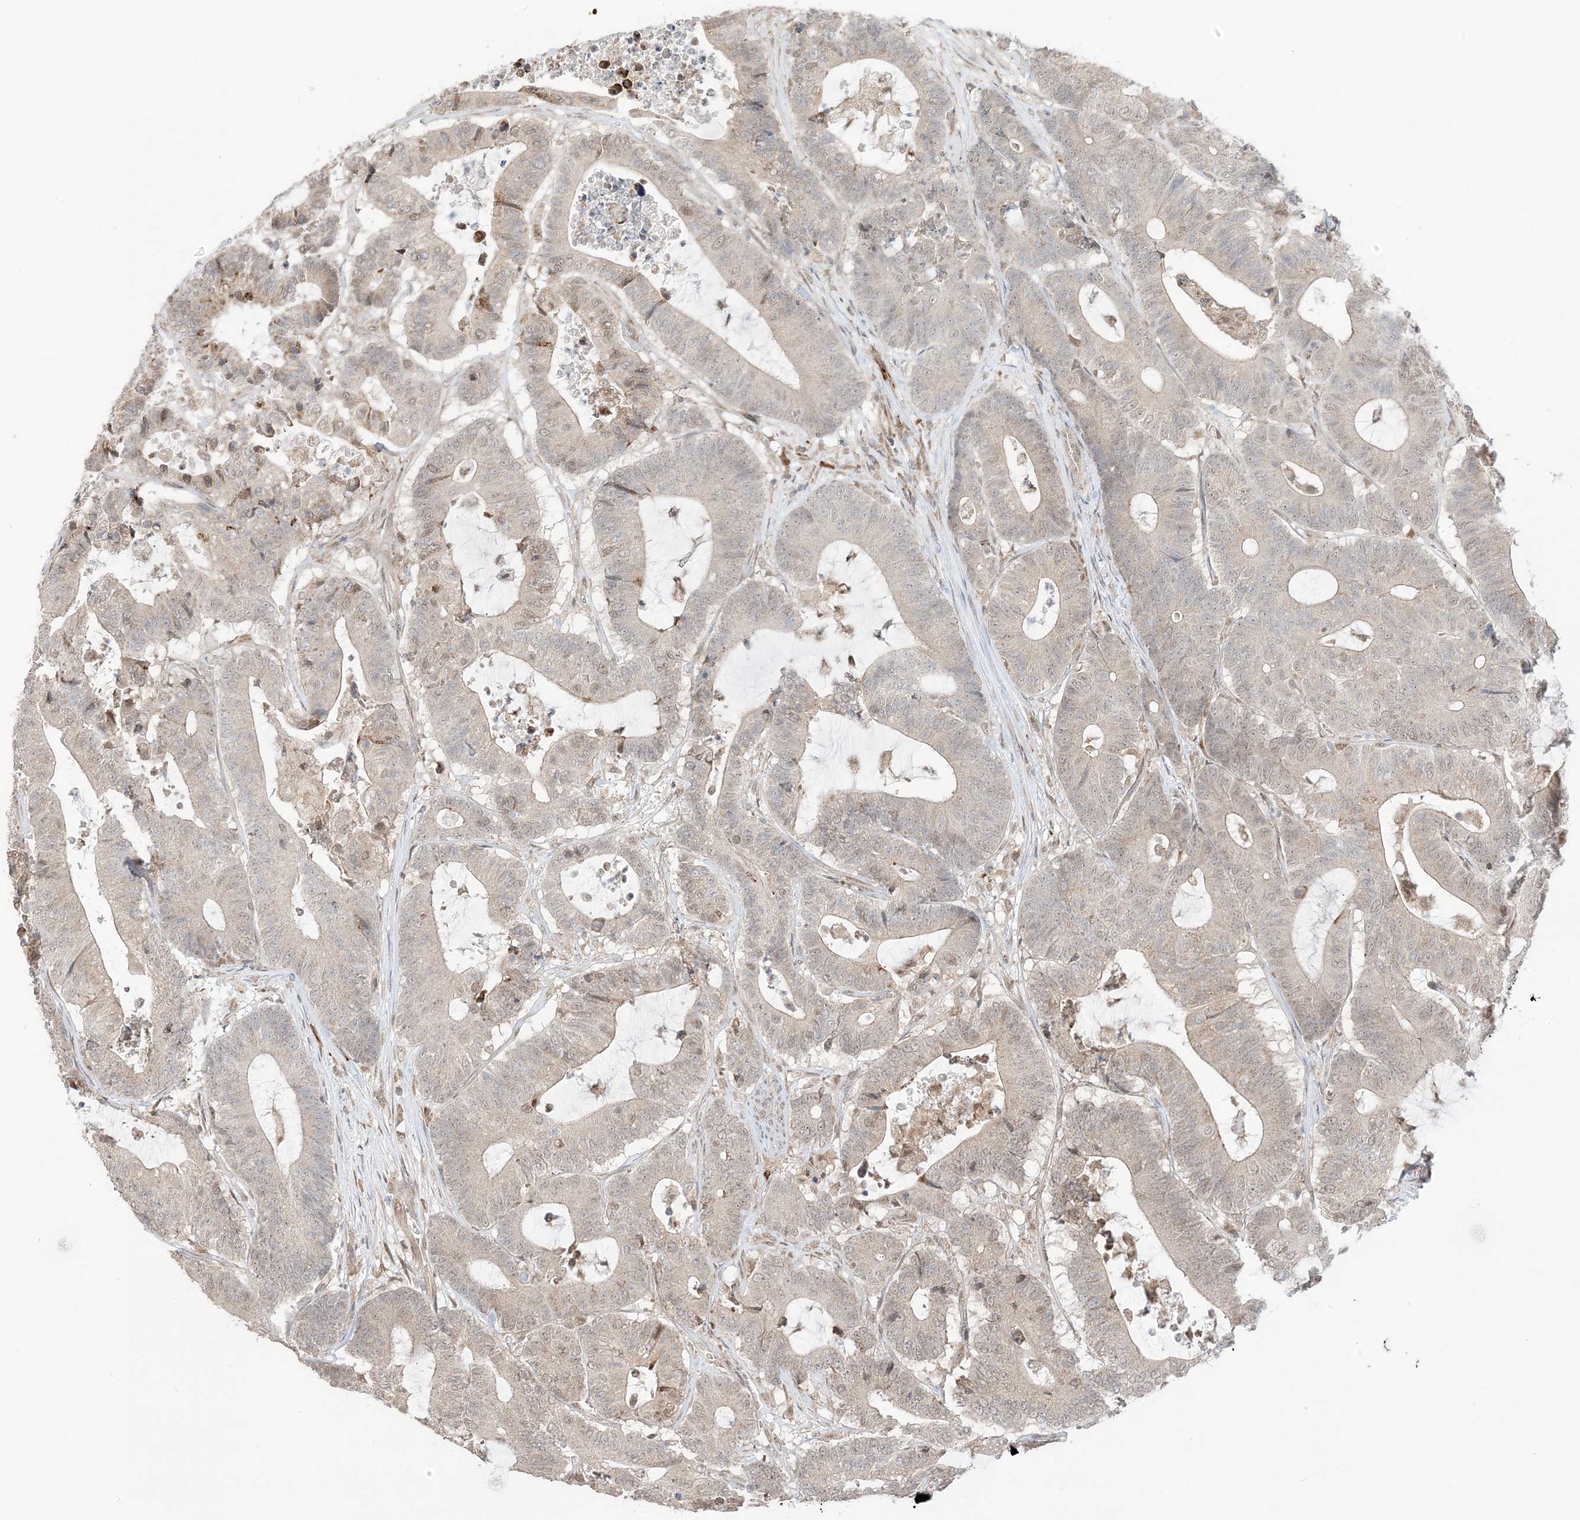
{"staining": {"intensity": "weak", "quantity": "25%-75%", "location": "nuclear"}, "tissue": "colorectal cancer", "cell_type": "Tumor cells", "image_type": "cancer", "snomed": [{"axis": "morphology", "description": "Adenocarcinoma, NOS"}, {"axis": "topography", "description": "Colon"}], "caption": "Protein staining shows weak nuclear staining in about 25%-75% of tumor cells in colorectal cancer.", "gene": "UBE2E2", "patient": {"sex": "female", "age": 84}}